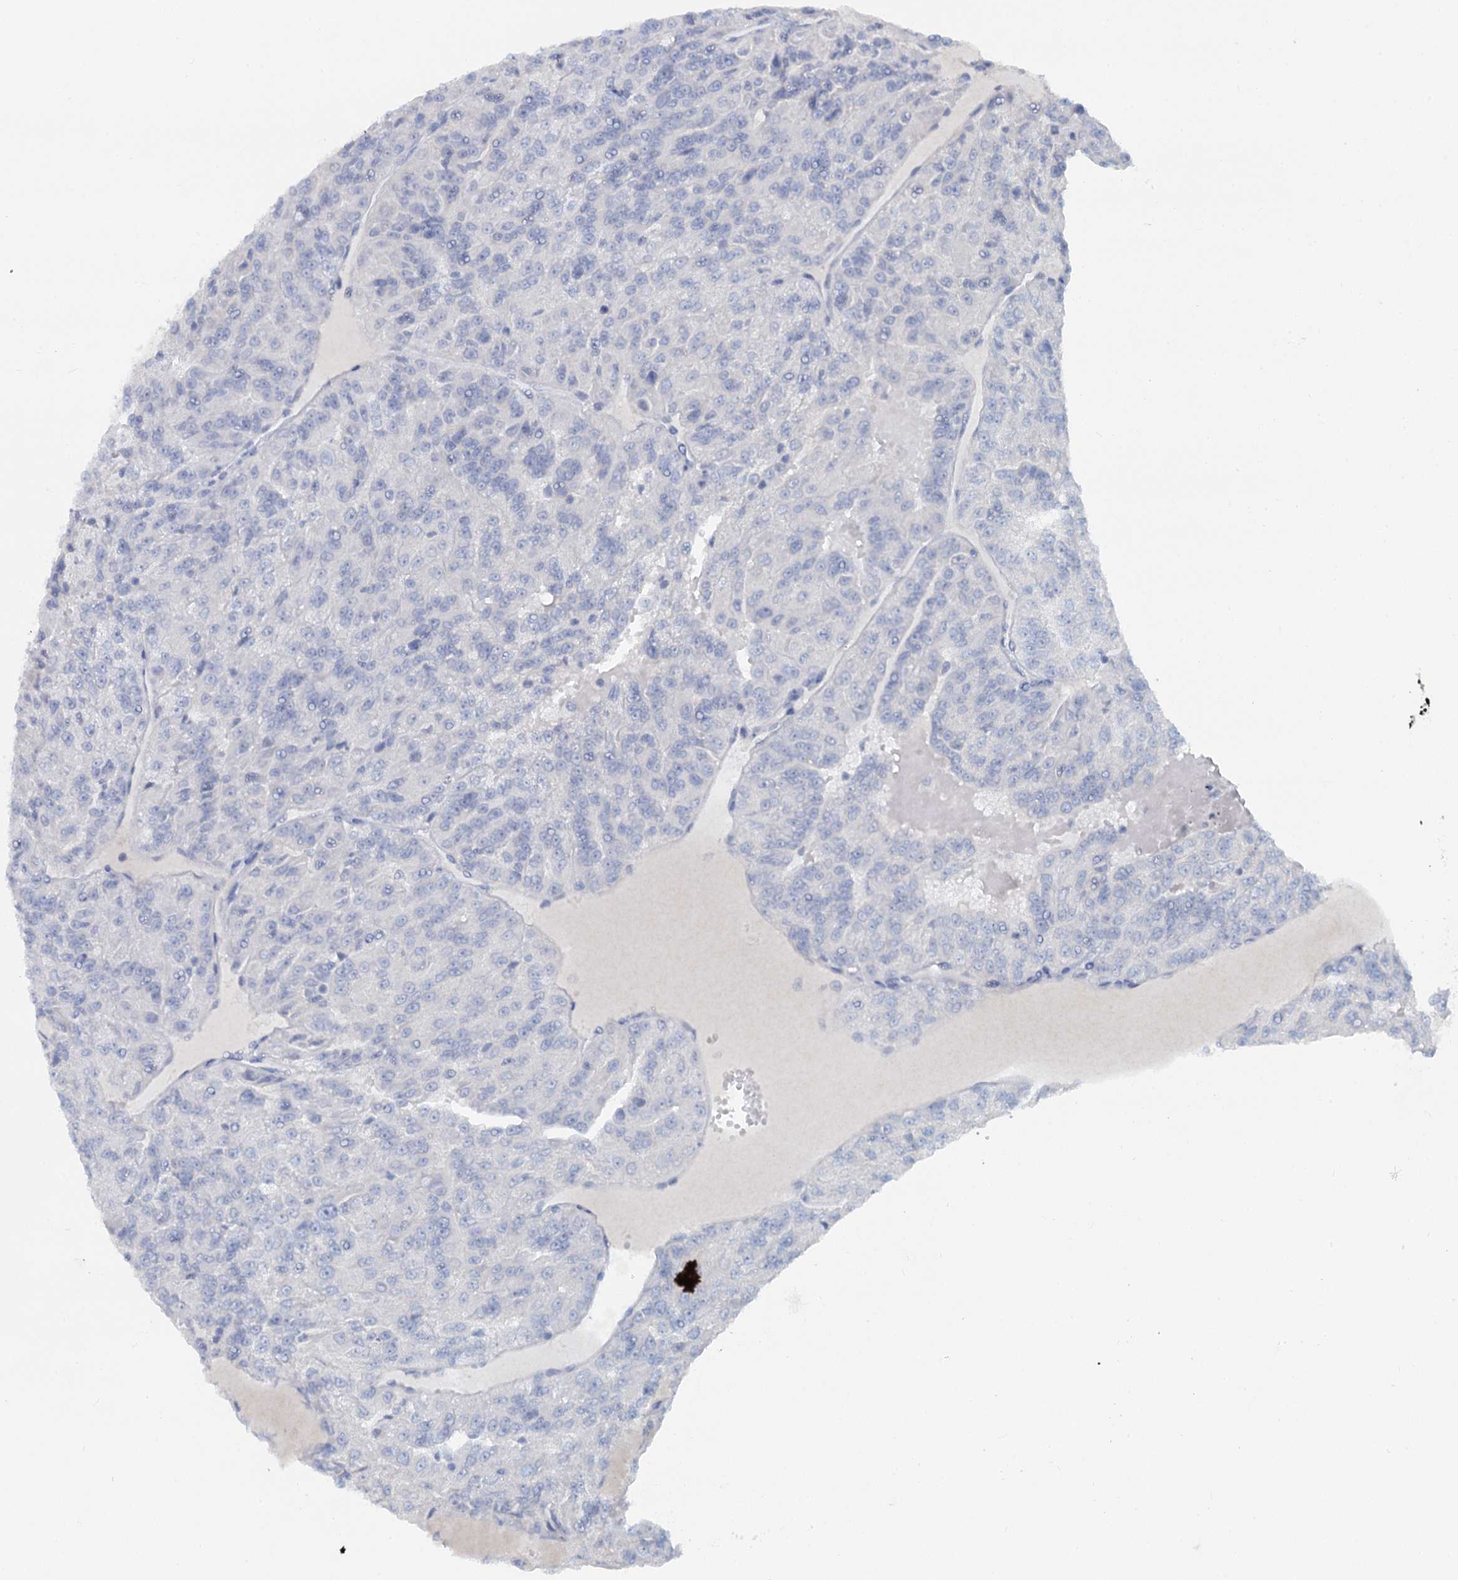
{"staining": {"intensity": "negative", "quantity": "none", "location": "none"}, "tissue": "renal cancer", "cell_type": "Tumor cells", "image_type": "cancer", "snomed": [{"axis": "morphology", "description": "Adenocarcinoma, NOS"}, {"axis": "topography", "description": "Kidney"}], "caption": "Protein analysis of renal adenocarcinoma displays no significant staining in tumor cells.", "gene": "CHGA", "patient": {"sex": "female", "age": 63}}